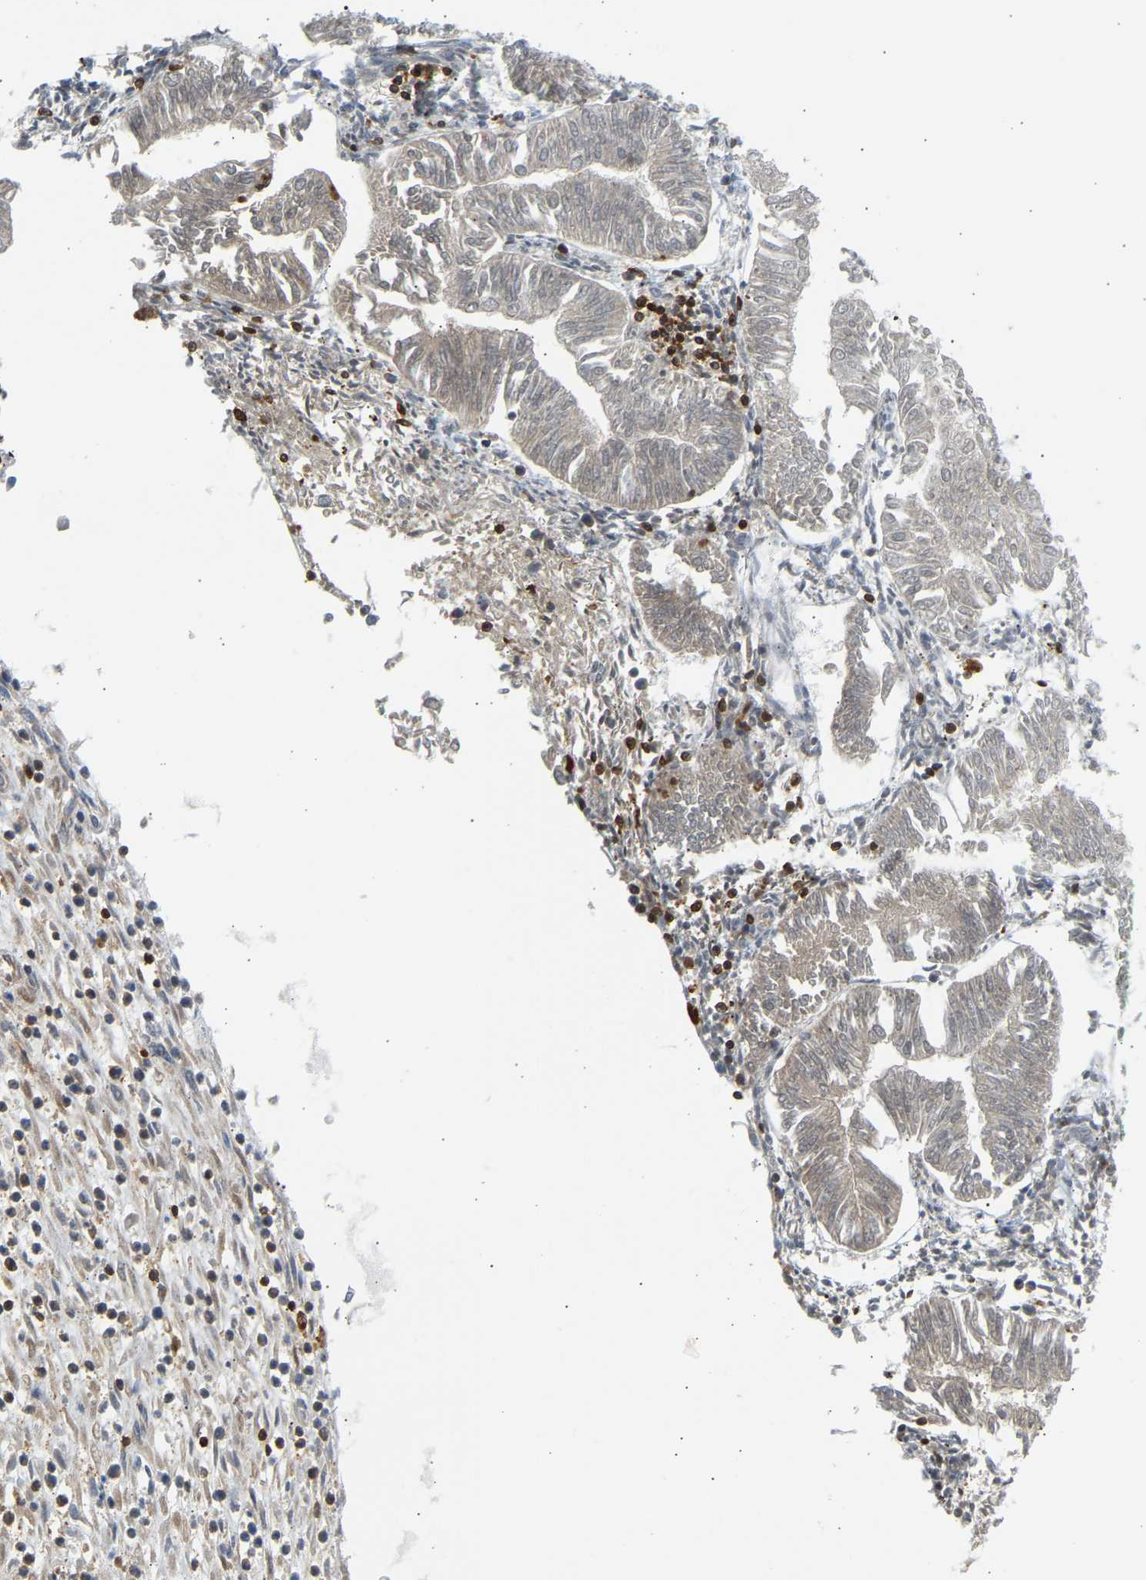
{"staining": {"intensity": "negative", "quantity": "none", "location": "none"}, "tissue": "endometrial cancer", "cell_type": "Tumor cells", "image_type": "cancer", "snomed": [{"axis": "morphology", "description": "Adenocarcinoma, NOS"}, {"axis": "topography", "description": "Endometrium"}], "caption": "An immunohistochemistry photomicrograph of adenocarcinoma (endometrial) is shown. There is no staining in tumor cells of adenocarcinoma (endometrial). (DAB (3,3'-diaminobenzidine) immunohistochemistry (IHC) with hematoxylin counter stain).", "gene": "FNBP1", "patient": {"sex": "female", "age": 53}}